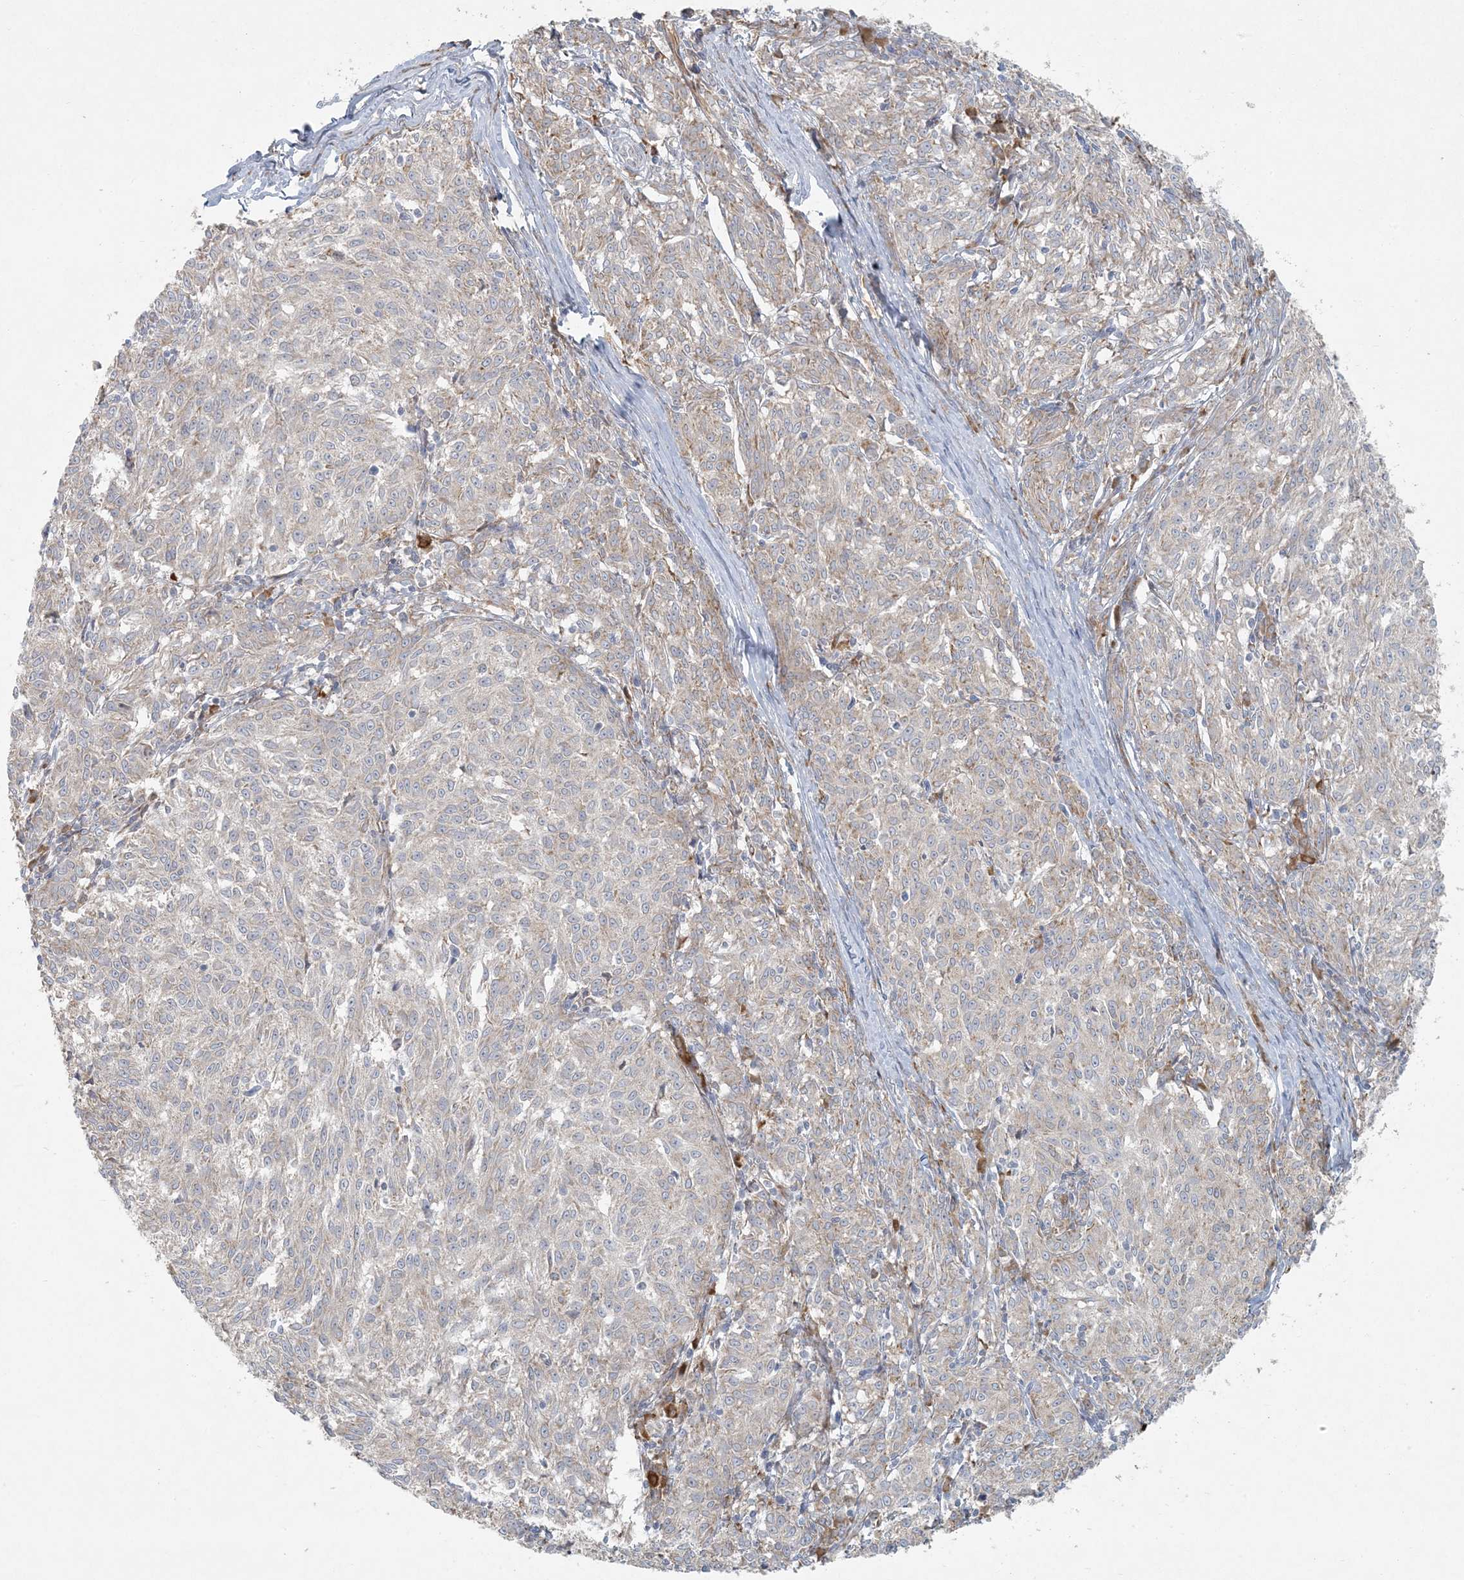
{"staining": {"intensity": "weak", "quantity": "25%-75%", "location": "cytoplasmic/membranous"}, "tissue": "melanoma", "cell_type": "Tumor cells", "image_type": "cancer", "snomed": [{"axis": "morphology", "description": "Malignant melanoma, NOS"}, {"axis": "topography", "description": "Skin"}], "caption": "The immunohistochemical stain shows weak cytoplasmic/membranous staining in tumor cells of malignant melanoma tissue.", "gene": "HACL1", "patient": {"sex": "female", "age": 72}}